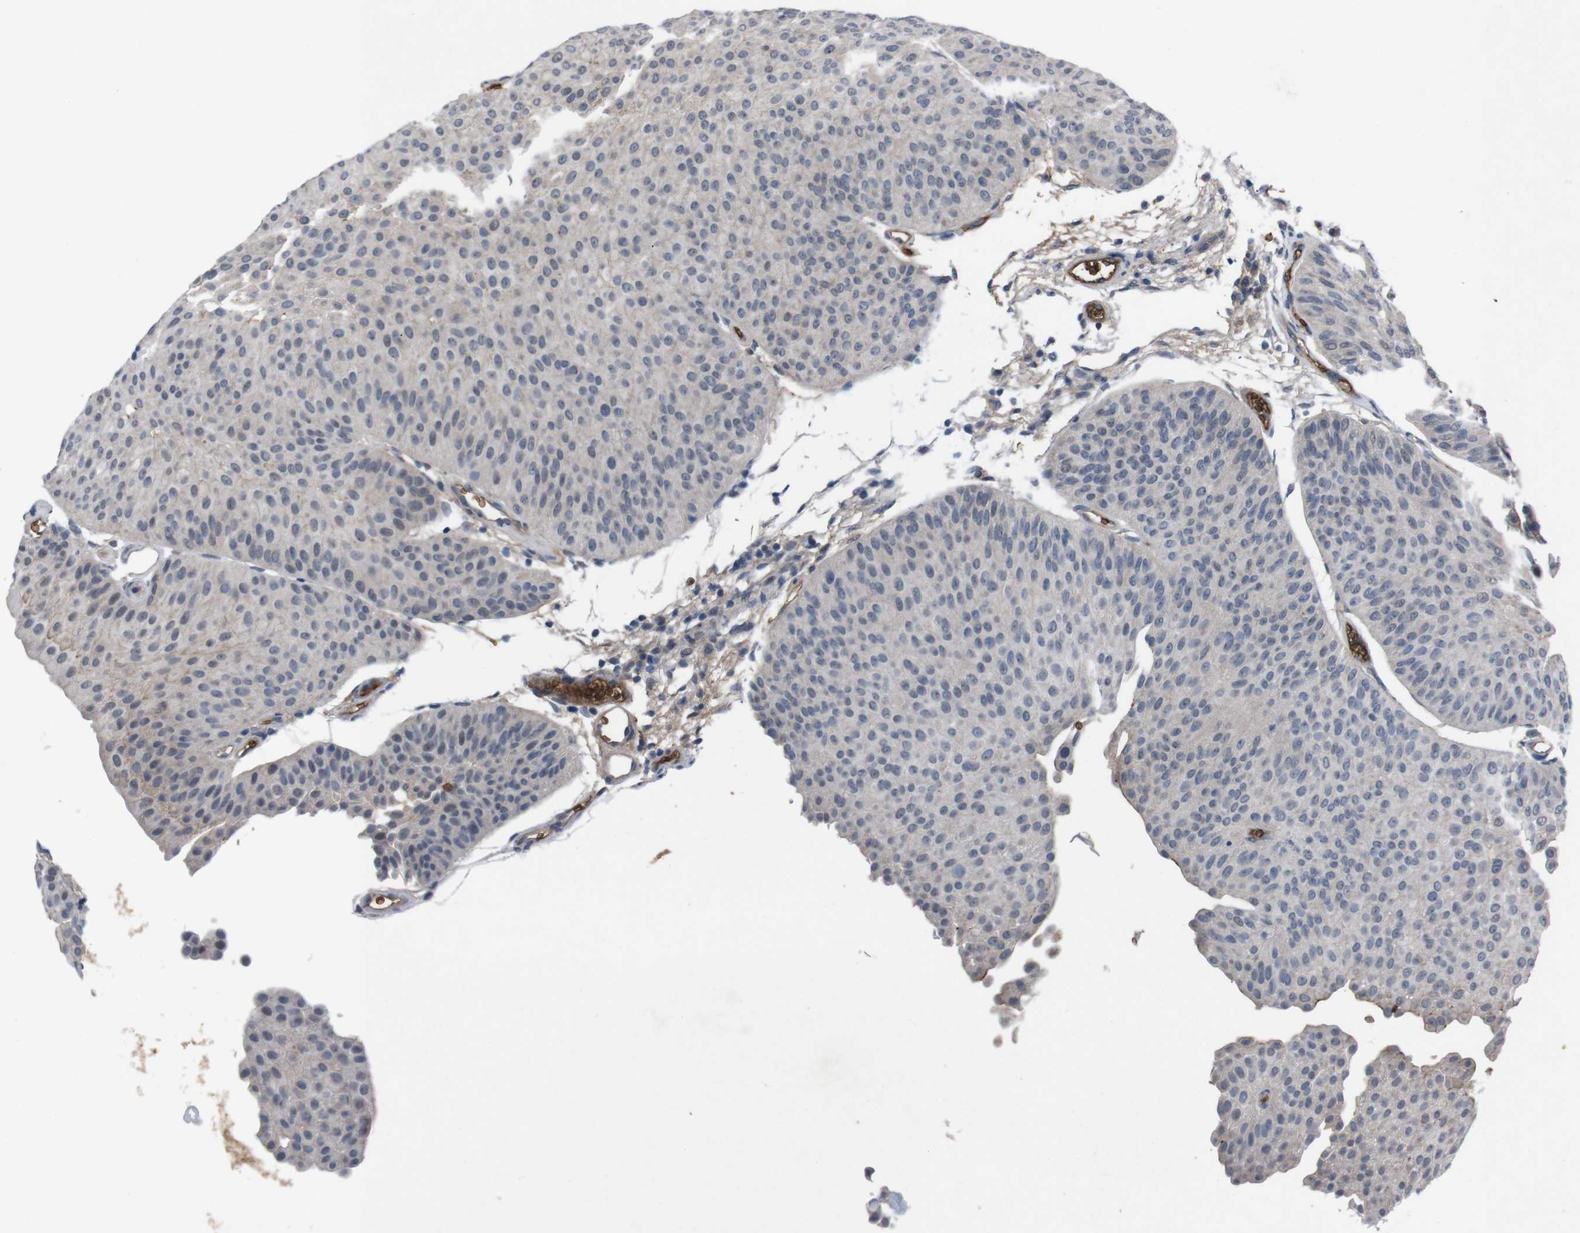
{"staining": {"intensity": "negative", "quantity": "none", "location": "none"}, "tissue": "urothelial cancer", "cell_type": "Tumor cells", "image_type": "cancer", "snomed": [{"axis": "morphology", "description": "Urothelial carcinoma, Low grade"}, {"axis": "topography", "description": "Urinary bladder"}], "caption": "Photomicrograph shows no protein staining in tumor cells of urothelial cancer tissue.", "gene": "SPTB", "patient": {"sex": "female", "age": 60}}